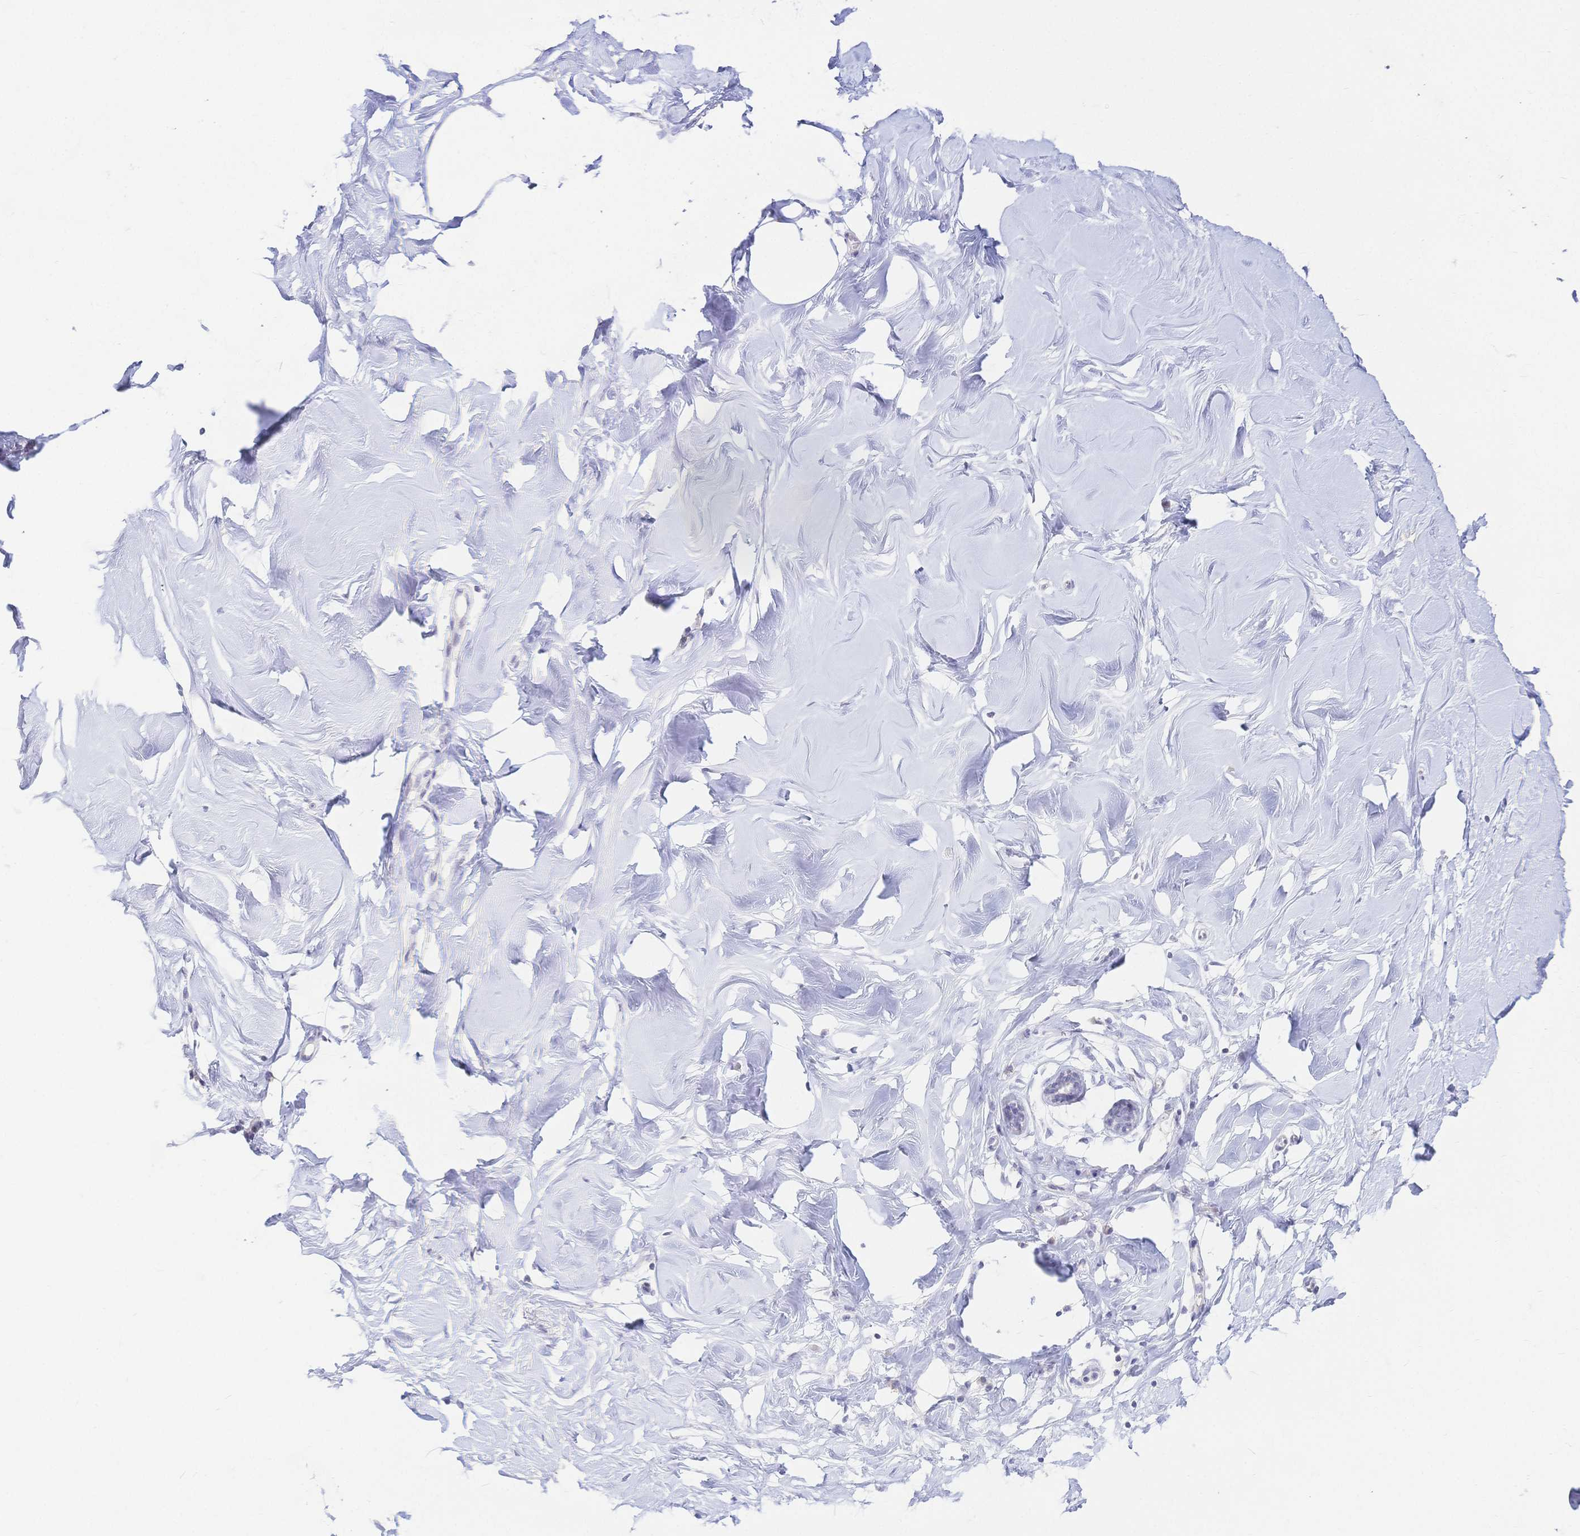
{"staining": {"intensity": "negative", "quantity": "none", "location": "none"}, "tissue": "breast", "cell_type": "Adipocytes", "image_type": "normal", "snomed": [{"axis": "morphology", "description": "Normal tissue, NOS"}, {"axis": "topography", "description": "Breast"}], "caption": "A high-resolution photomicrograph shows immunohistochemistry (IHC) staining of benign breast, which reveals no significant positivity in adipocytes.", "gene": "CR2", "patient": {"sex": "female", "age": 27}}